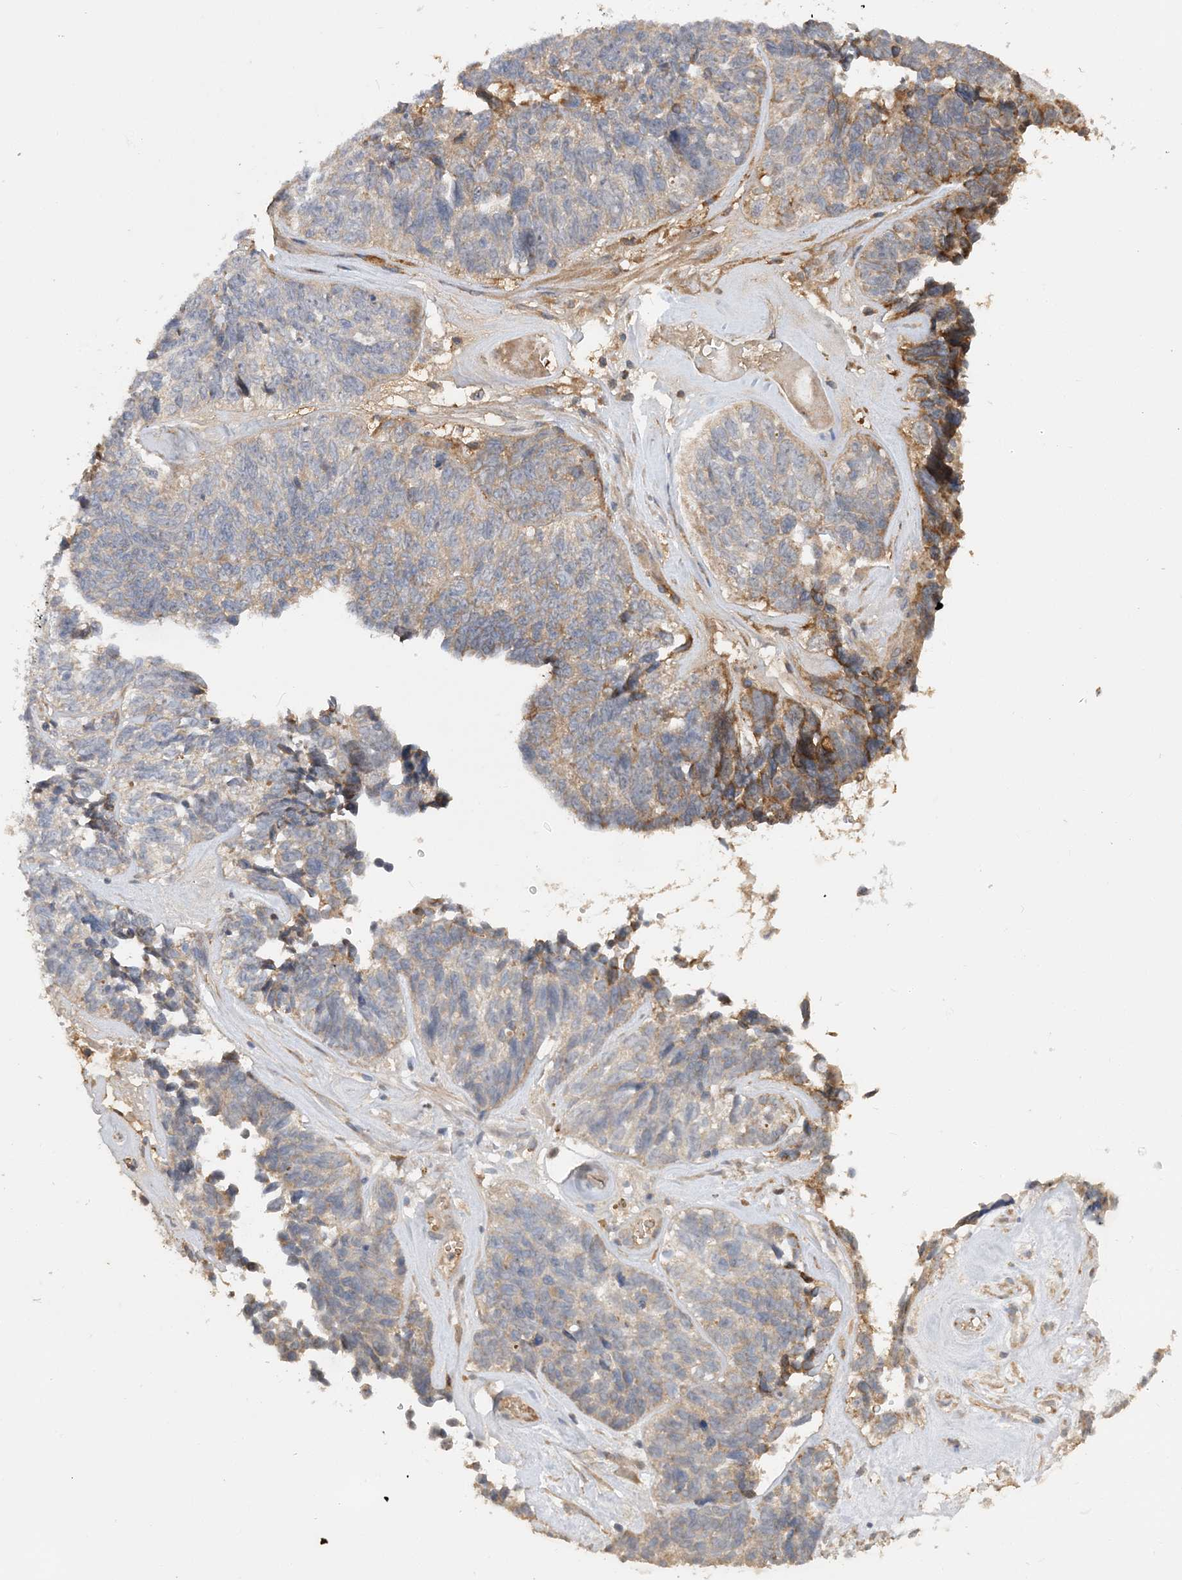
{"staining": {"intensity": "moderate", "quantity": "<25%", "location": "cytoplasmic/membranous"}, "tissue": "ovarian cancer", "cell_type": "Tumor cells", "image_type": "cancer", "snomed": [{"axis": "morphology", "description": "Cystadenocarcinoma, serous, NOS"}, {"axis": "topography", "description": "Ovary"}], "caption": "Serous cystadenocarcinoma (ovarian) tissue shows moderate cytoplasmic/membranous positivity in about <25% of tumor cells, visualized by immunohistochemistry.", "gene": "GRINA", "patient": {"sex": "female", "age": 79}}